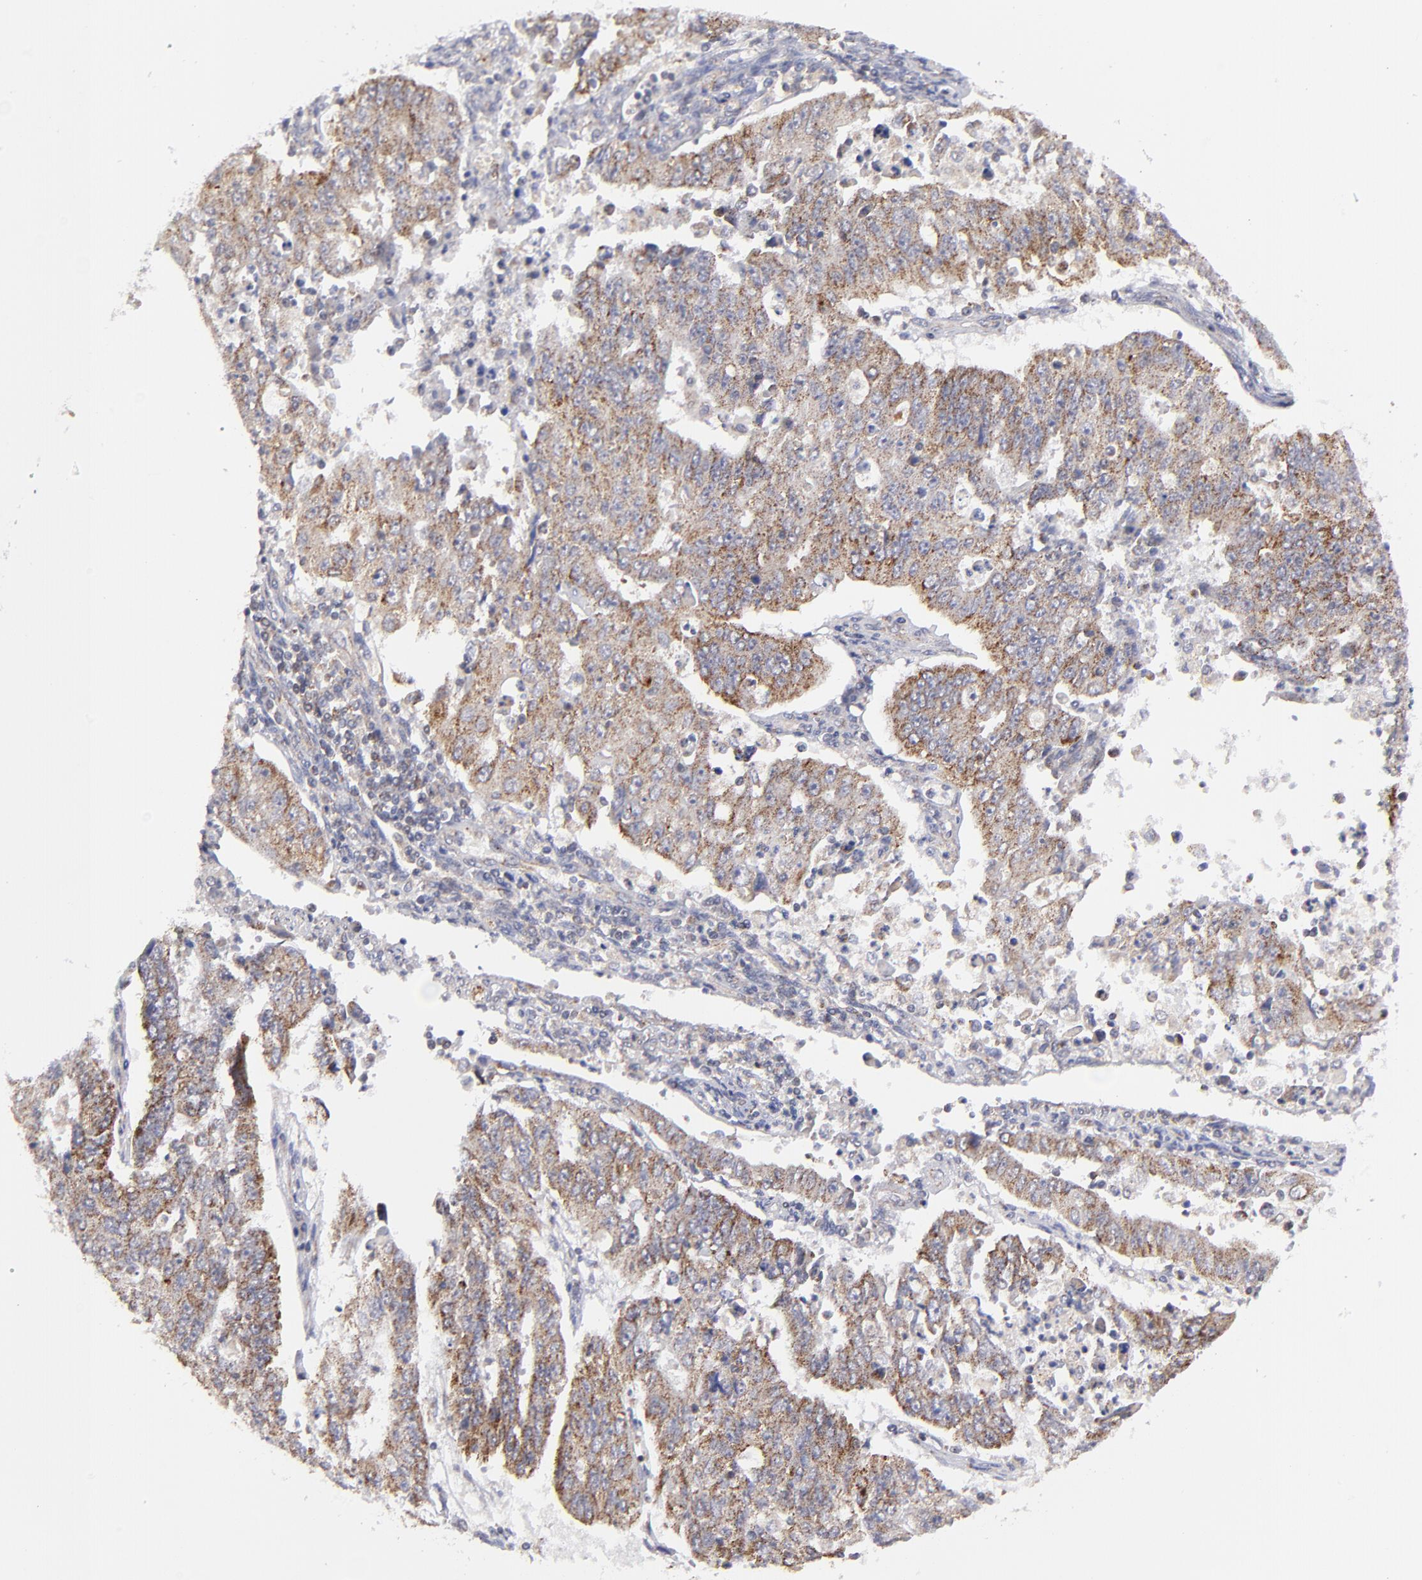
{"staining": {"intensity": "moderate", "quantity": ">75%", "location": "cytoplasmic/membranous"}, "tissue": "endometrial cancer", "cell_type": "Tumor cells", "image_type": "cancer", "snomed": [{"axis": "morphology", "description": "Adenocarcinoma, NOS"}, {"axis": "topography", "description": "Endometrium"}], "caption": "Immunohistochemical staining of endometrial cancer reveals medium levels of moderate cytoplasmic/membranous protein positivity in about >75% of tumor cells. (DAB (3,3'-diaminobenzidine) = brown stain, brightfield microscopy at high magnification).", "gene": "MAP2K7", "patient": {"sex": "female", "age": 42}}